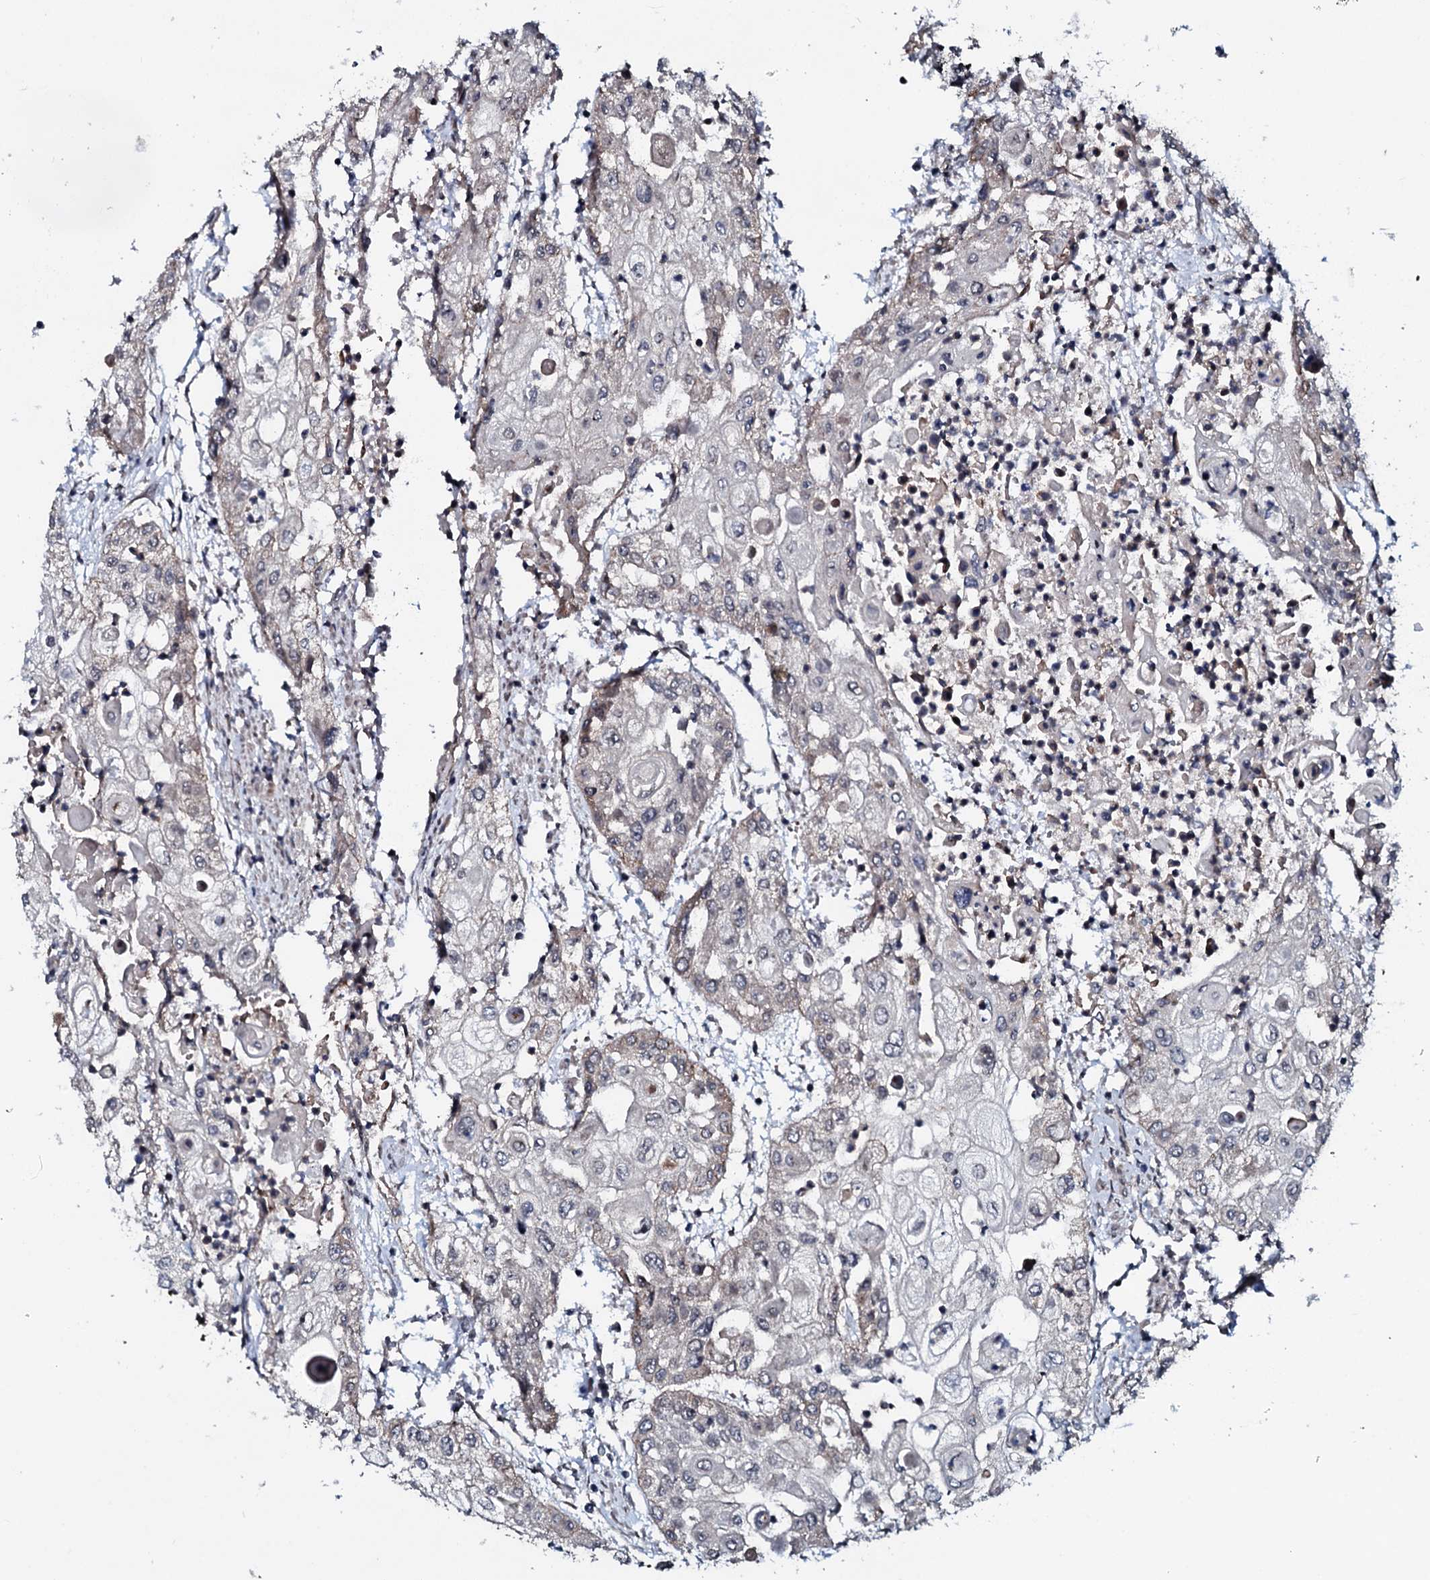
{"staining": {"intensity": "negative", "quantity": "none", "location": "none"}, "tissue": "urothelial cancer", "cell_type": "Tumor cells", "image_type": "cancer", "snomed": [{"axis": "morphology", "description": "Urothelial carcinoma, High grade"}, {"axis": "topography", "description": "Urinary bladder"}], "caption": "Immunohistochemistry (IHC) of human high-grade urothelial carcinoma shows no staining in tumor cells.", "gene": "OGFOD2", "patient": {"sex": "female", "age": 79}}